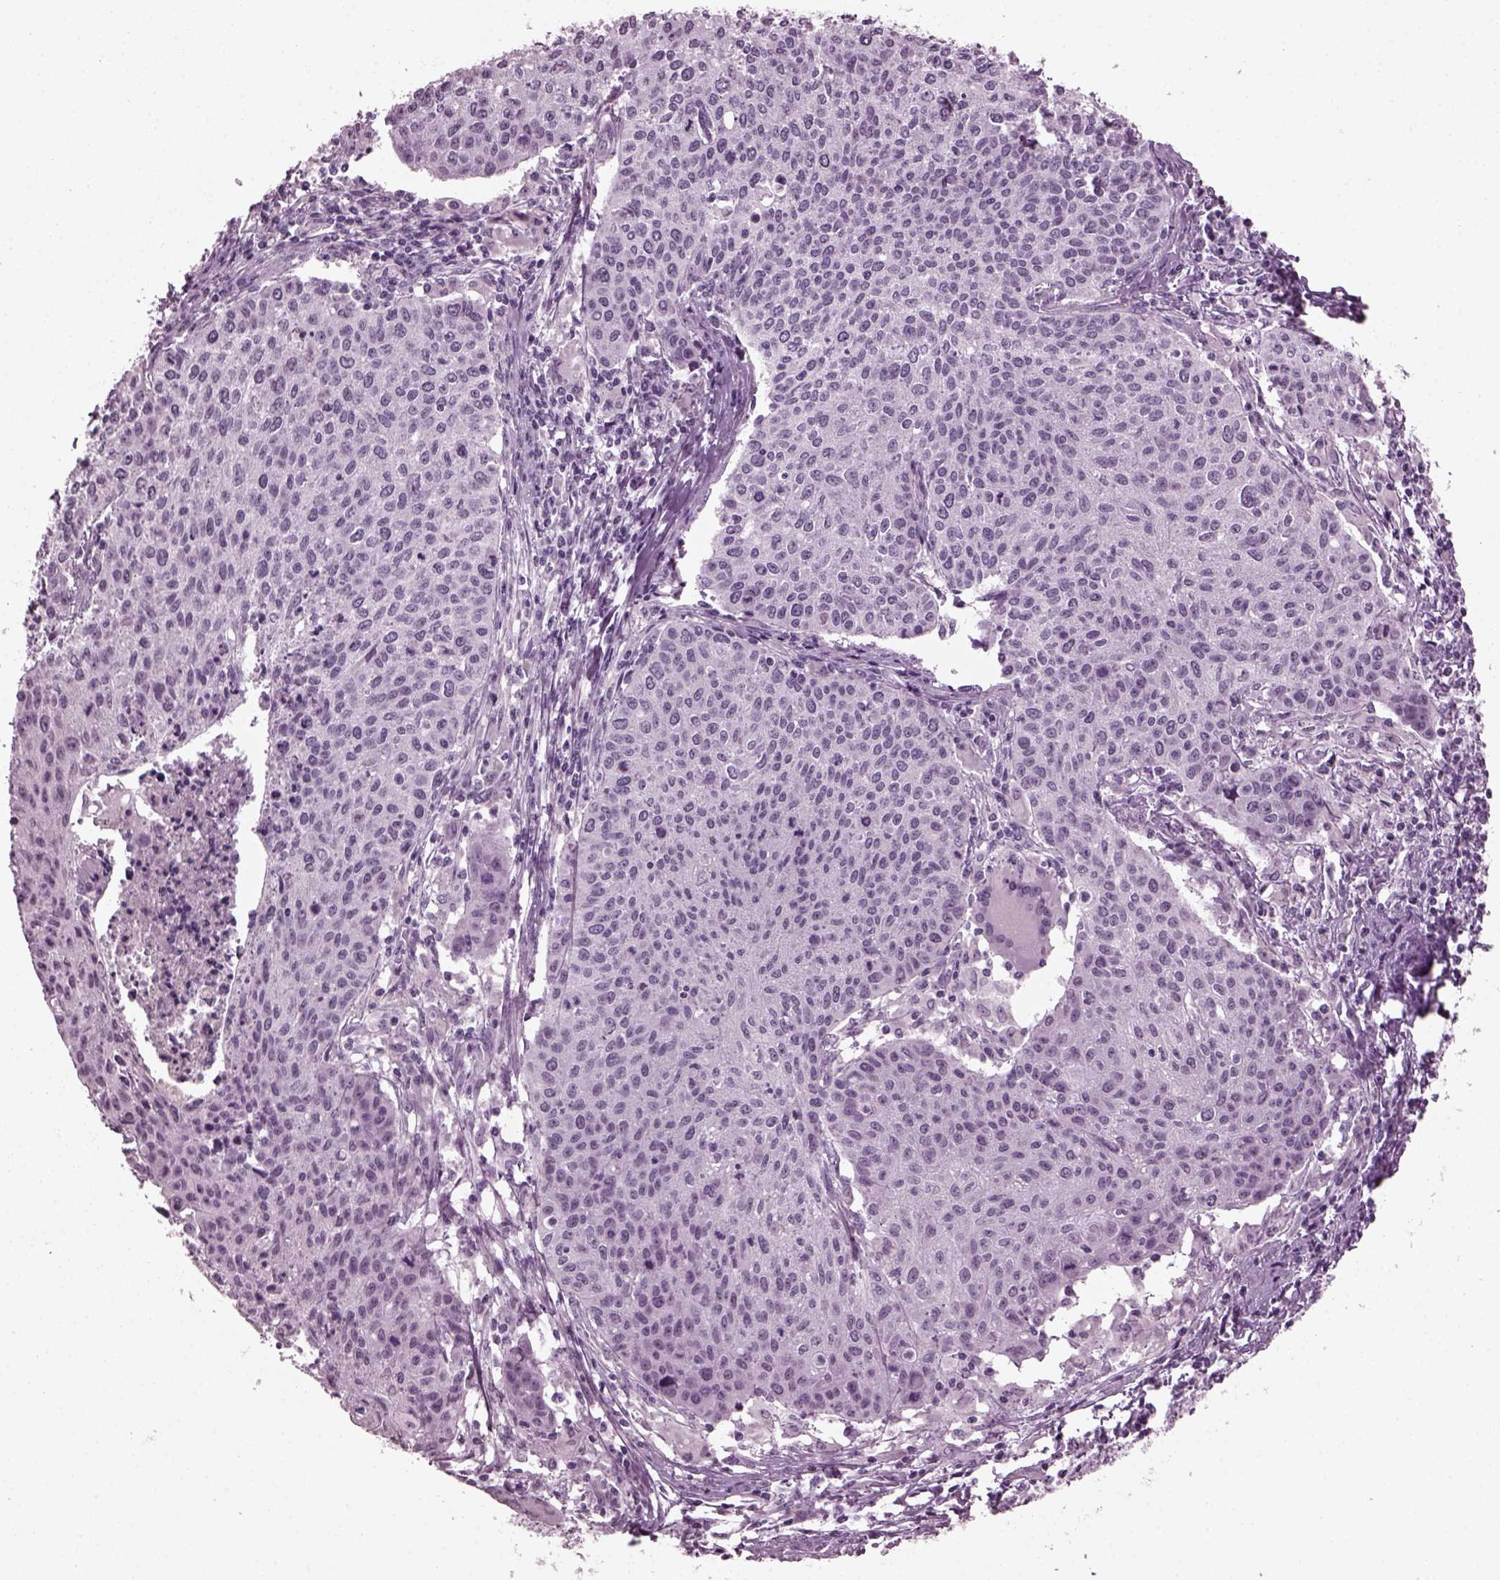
{"staining": {"intensity": "negative", "quantity": "none", "location": "none"}, "tissue": "cervical cancer", "cell_type": "Tumor cells", "image_type": "cancer", "snomed": [{"axis": "morphology", "description": "Squamous cell carcinoma, NOS"}, {"axis": "topography", "description": "Cervix"}], "caption": "Protein analysis of cervical cancer reveals no significant expression in tumor cells. Brightfield microscopy of immunohistochemistry stained with DAB (brown) and hematoxylin (blue), captured at high magnification.", "gene": "SLC6A17", "patient": {"sex": "female", "age": 38}}